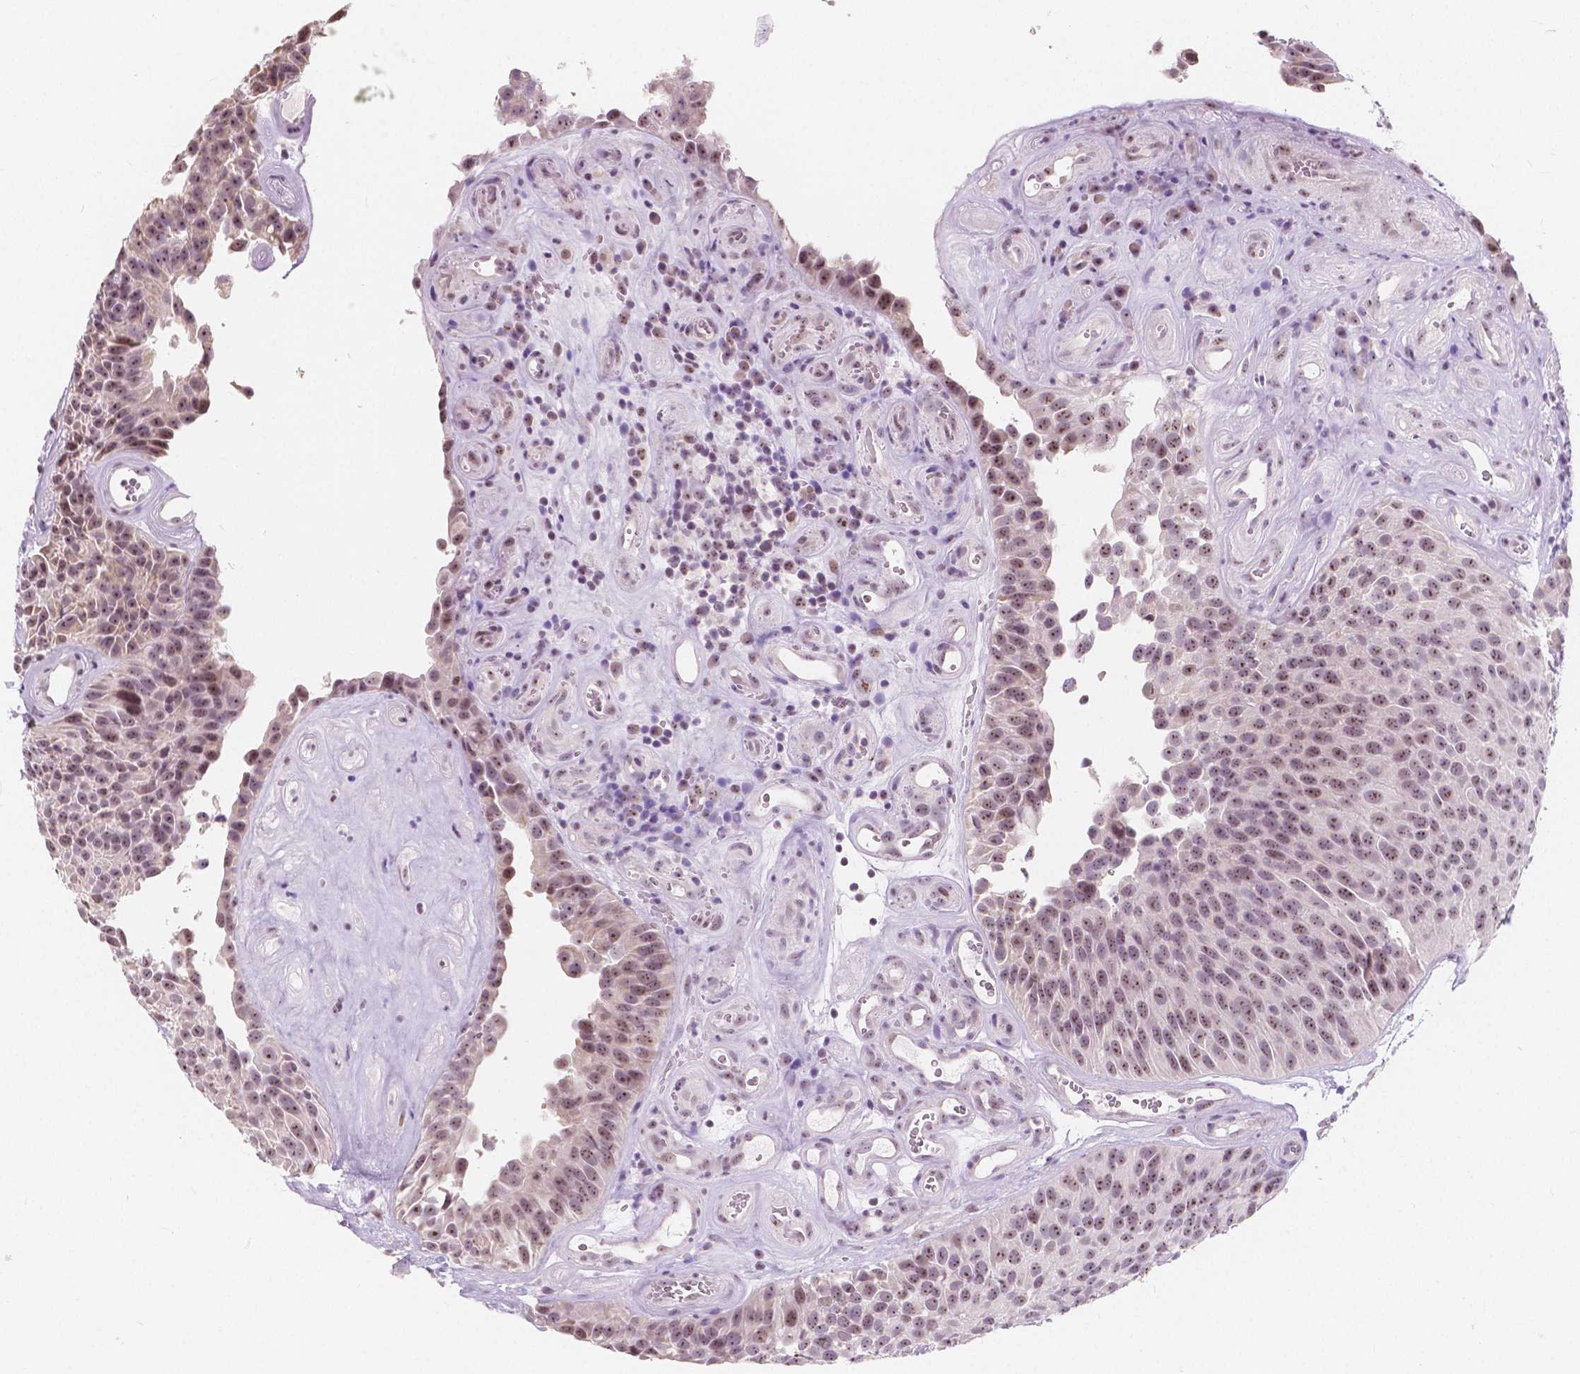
{"staining": {"intensity": "moderate", "quantity": ">75%", "location": "nuclear"}, "tissue": "urothelial cancer", "cell_type": "Tumor cells", "image_type": "cancer", "snomed": [{"axis": "morphology", "description": "Urothelial carcinoma, Low grade"}, {"axis": "topography", "description": "Urinary bladder"}], "caption": "Urothelial carcinoma (low-grade) was stained to show a protein in brown. There is medium levels of moderate nuclear expression in approximately >75% of tumor cells.", "gene": "NOLC1", "patient": {"sex": "male", "age": 76}}